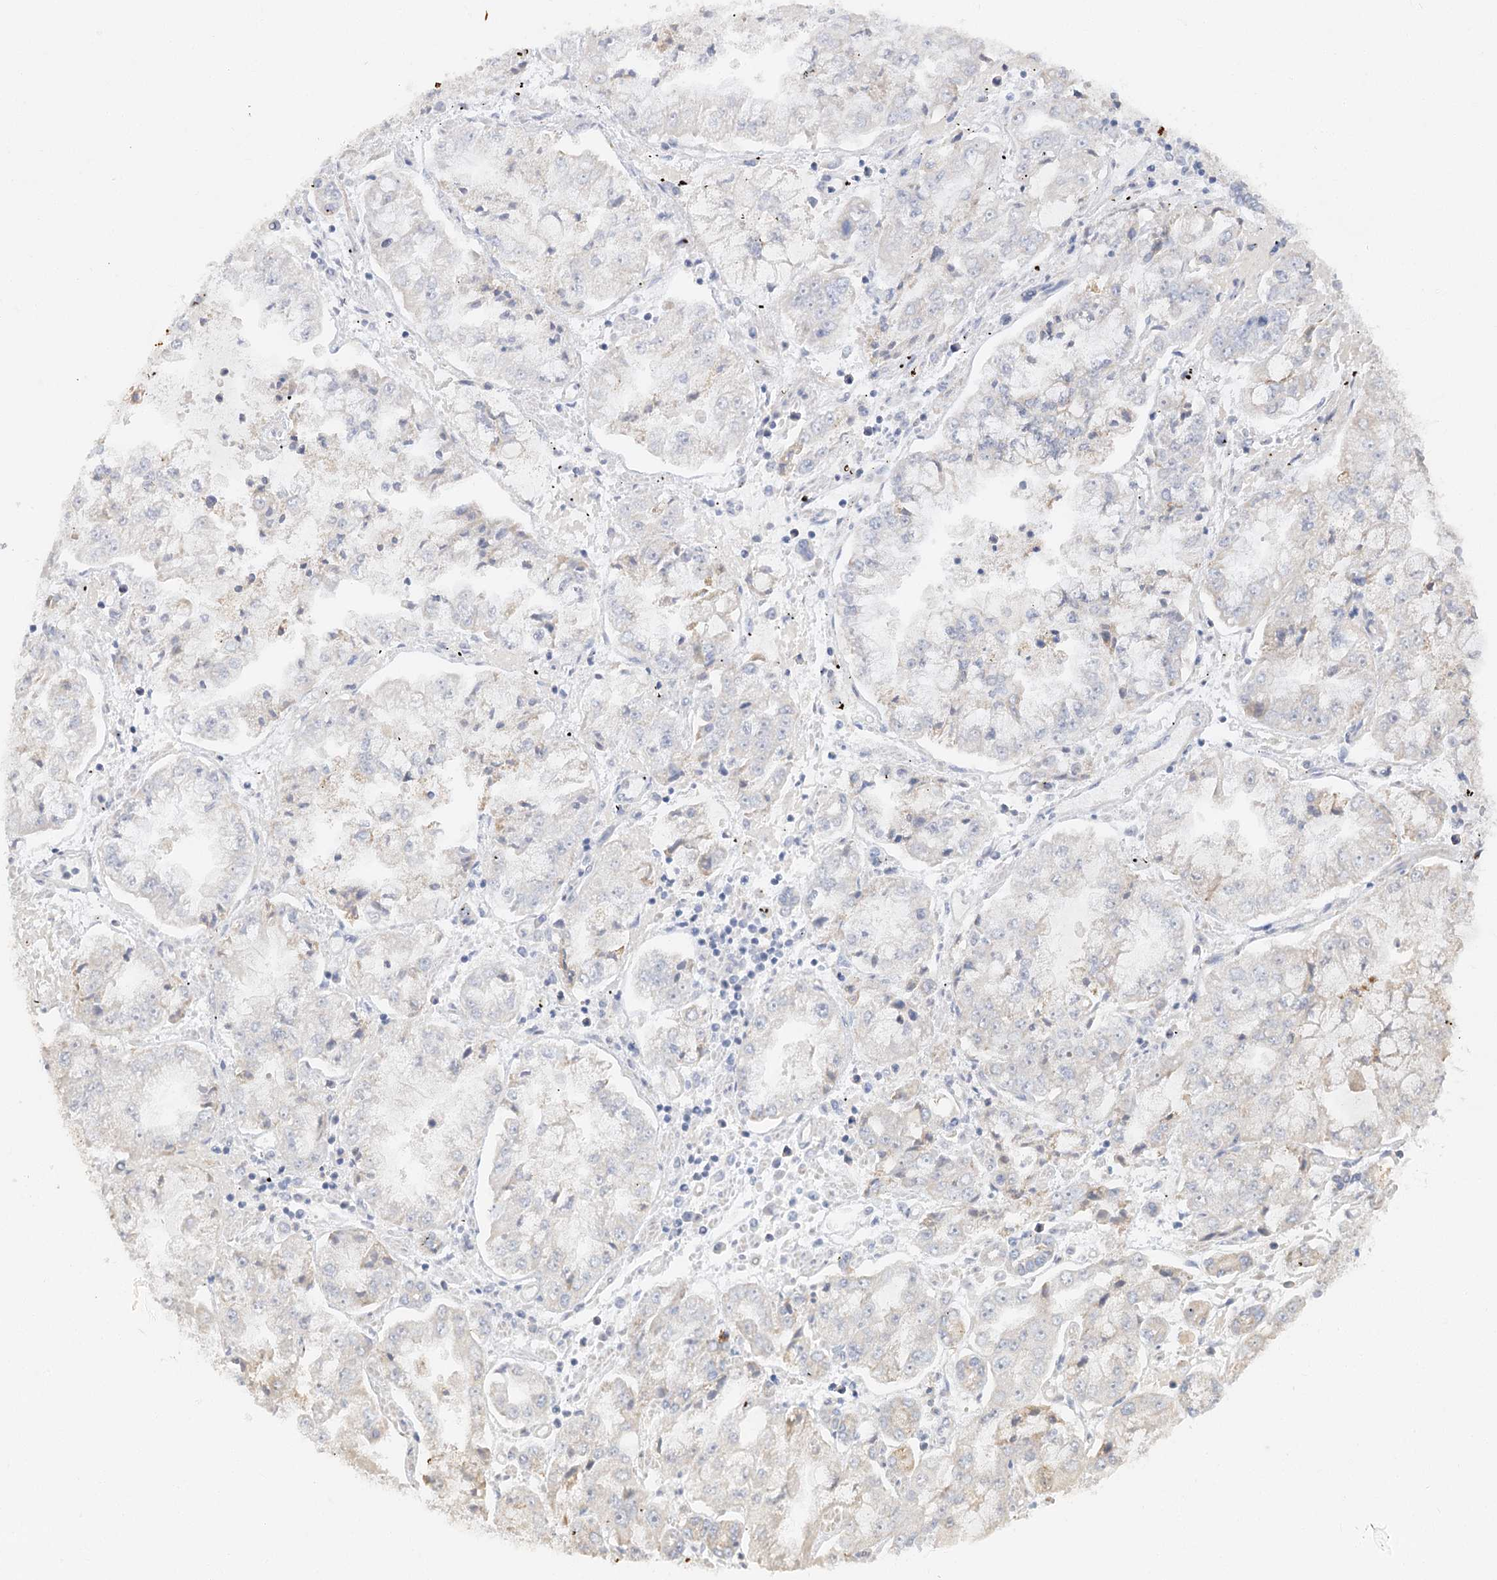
{"staining": {"intensity": "negative", "quantity": "none", "location": "none"}, "tissue": "stomach cancer", "cell_type": "Tumor cells", "image_type": "cancer", "snomed": [{"axis": "morphology", "description": "Adenocarcinoma, NOS"}, {"axis": "topography", "description": "Stomach"}], "caption": "The photomicrograph exhibits no significant expression in tumor cells of stomach cancer (adenocarcinoma).", "gene": "NELL2", "patient": {"sex": "male", "age": 76}}